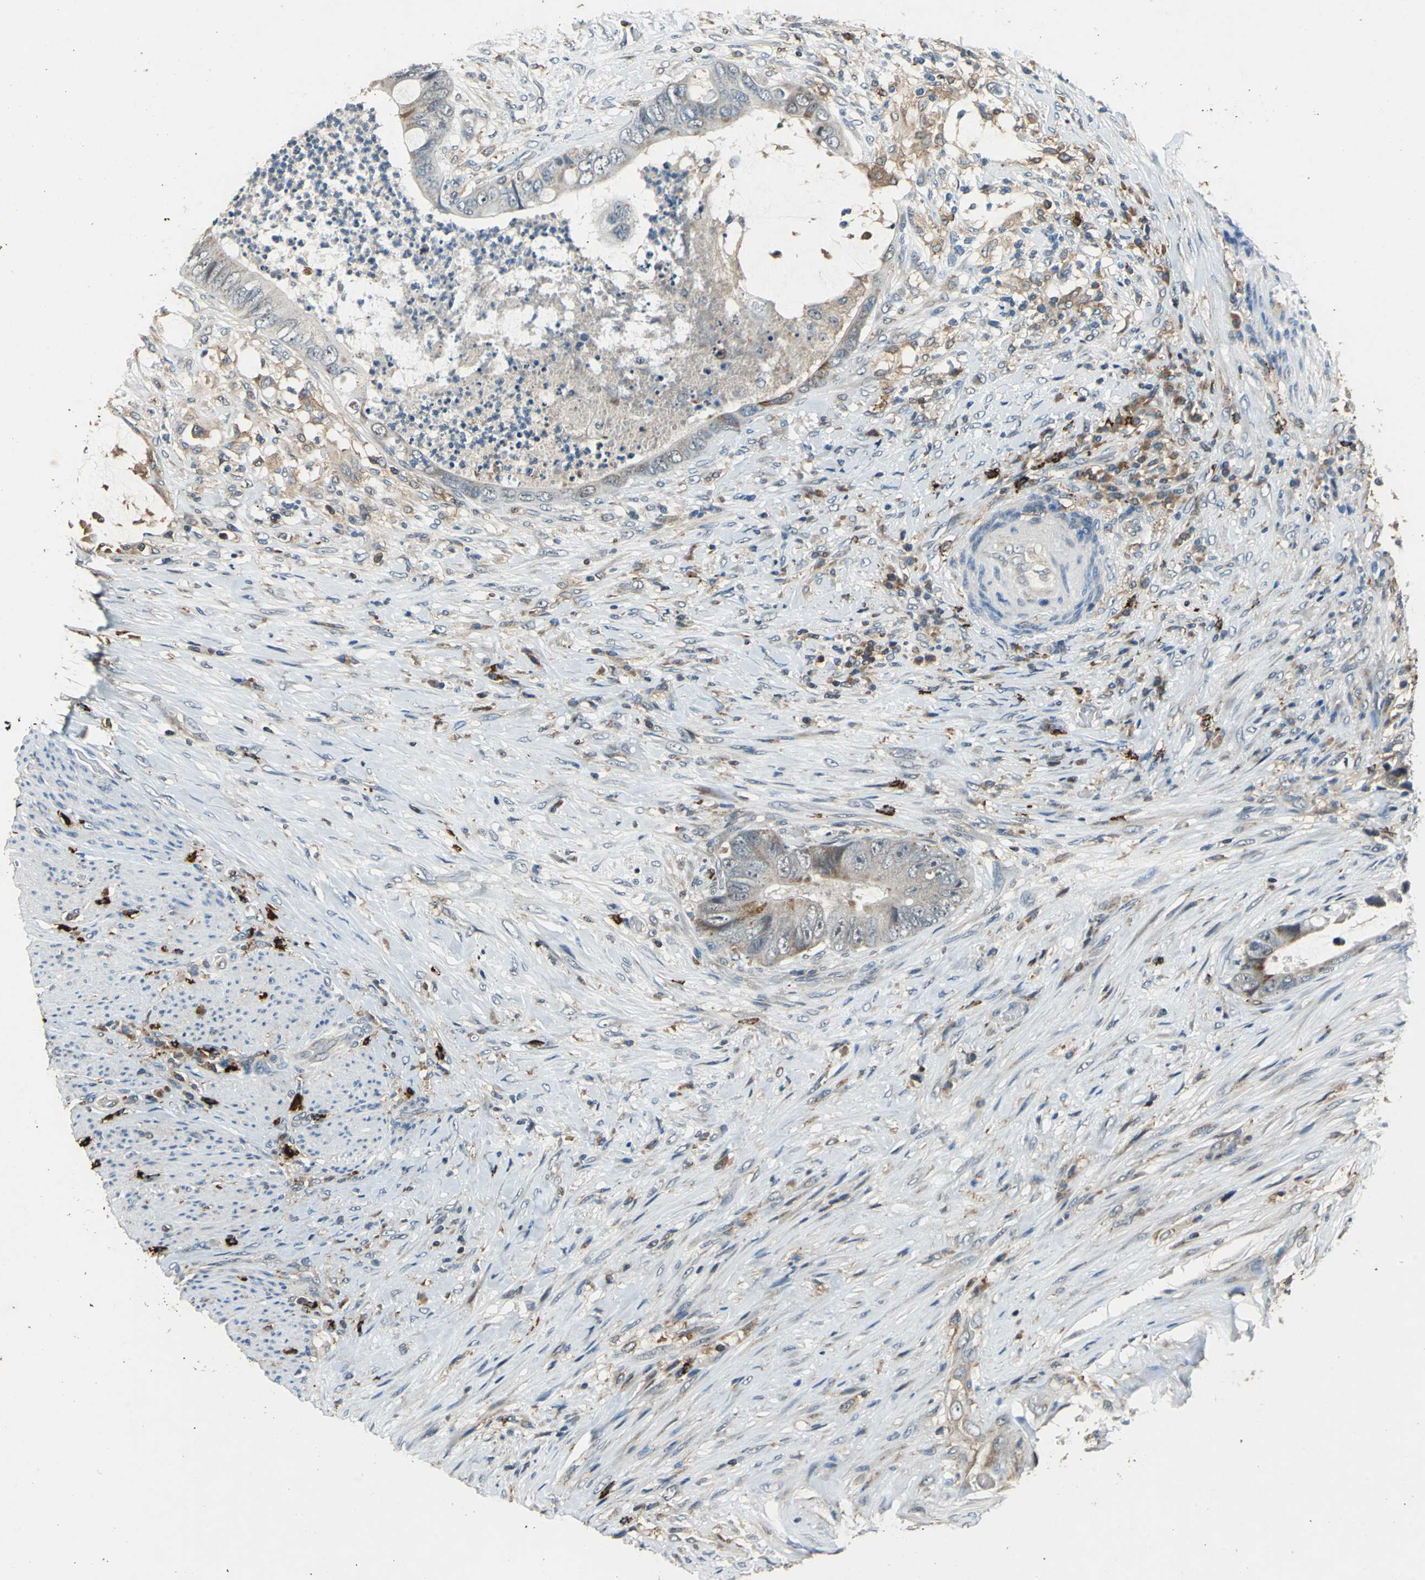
{"staining": {"intensity": "weak", "quantity": "25%-75%", "location": "cytoplasmic/membranous"}, "tissue": "colorectal cancer", "cell_type": "Tumor cells", "image_type": "cancer", "snomed": [{"axis": "morphology", "description": "Adenocarcinoma, NOS"}, {"axis": "topography", "description": "Rectum"}], "caption": "Approximately 25%-75% of tumor cells in human adenocarcinoma (colorectal) exhibit weak cytoplasmic/membranous protein staining as visualized by brown immunohistochemical staining.", "gene": "SLC19A2", "patient": {"sex": "female", "age": 77}}